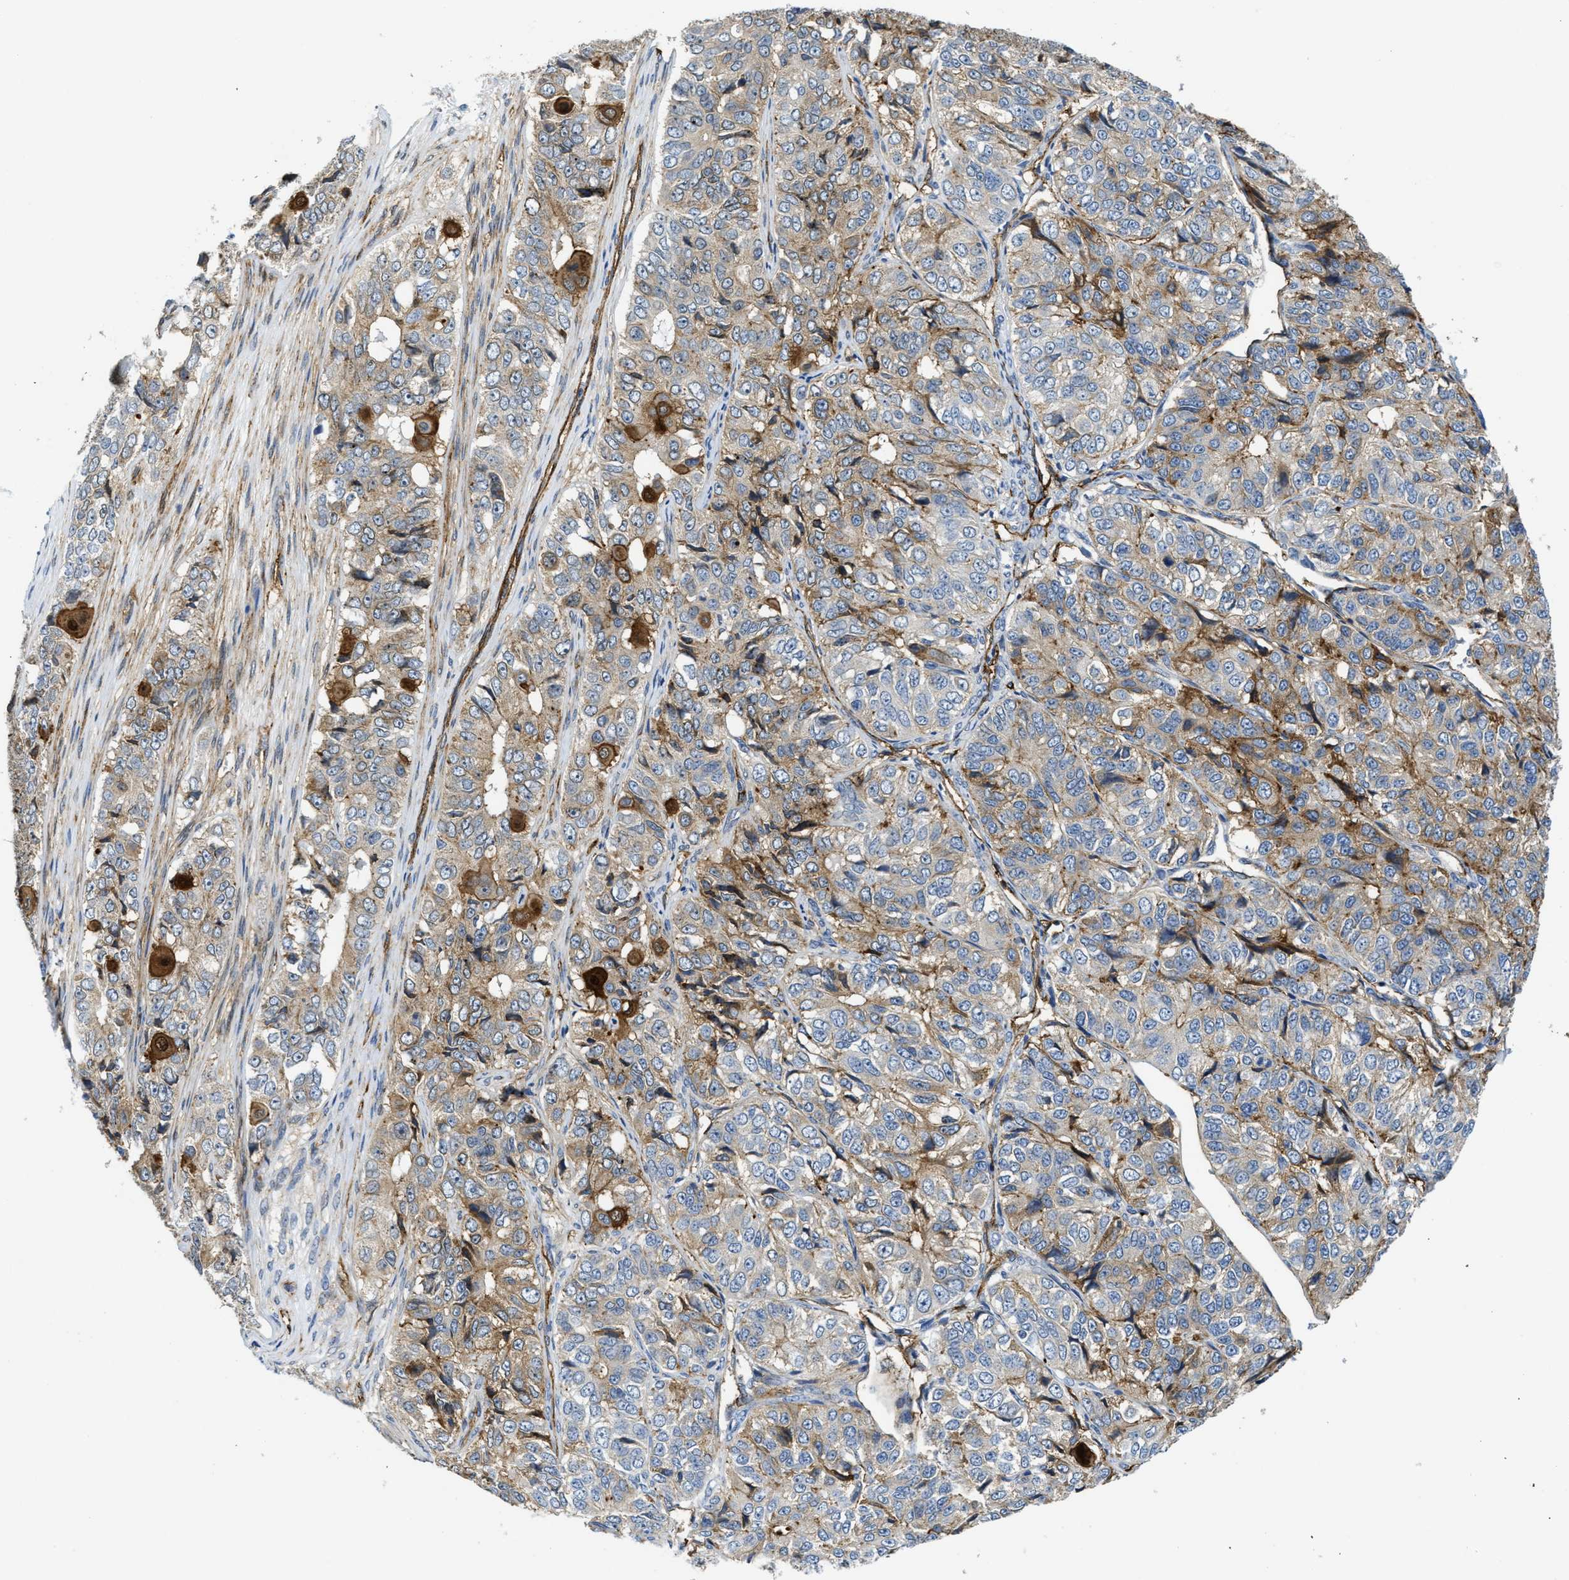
{"staining": {"intensity": "moderate", "quantity": ">75%", "location": "cytoplasmic/membranous"}, "tissue": "ovarian cancer", "cell_type": "Tumor cells", "image_type": "cancer", "snomed": [{"axis": "morphology", "description": "Carcinoma, endometroid"}, {"axis": "topography", "description": "Ovary"}], "caption": "Ovarian cancer (endometroid carcinoma) was stained to show a protein in brown. There is medium levels of moderate cytoplasmic/membranous staining in approximately >75% of tumor cells.", "gene": "NAB1", "patient": {"sex": "female", "age": 51}}